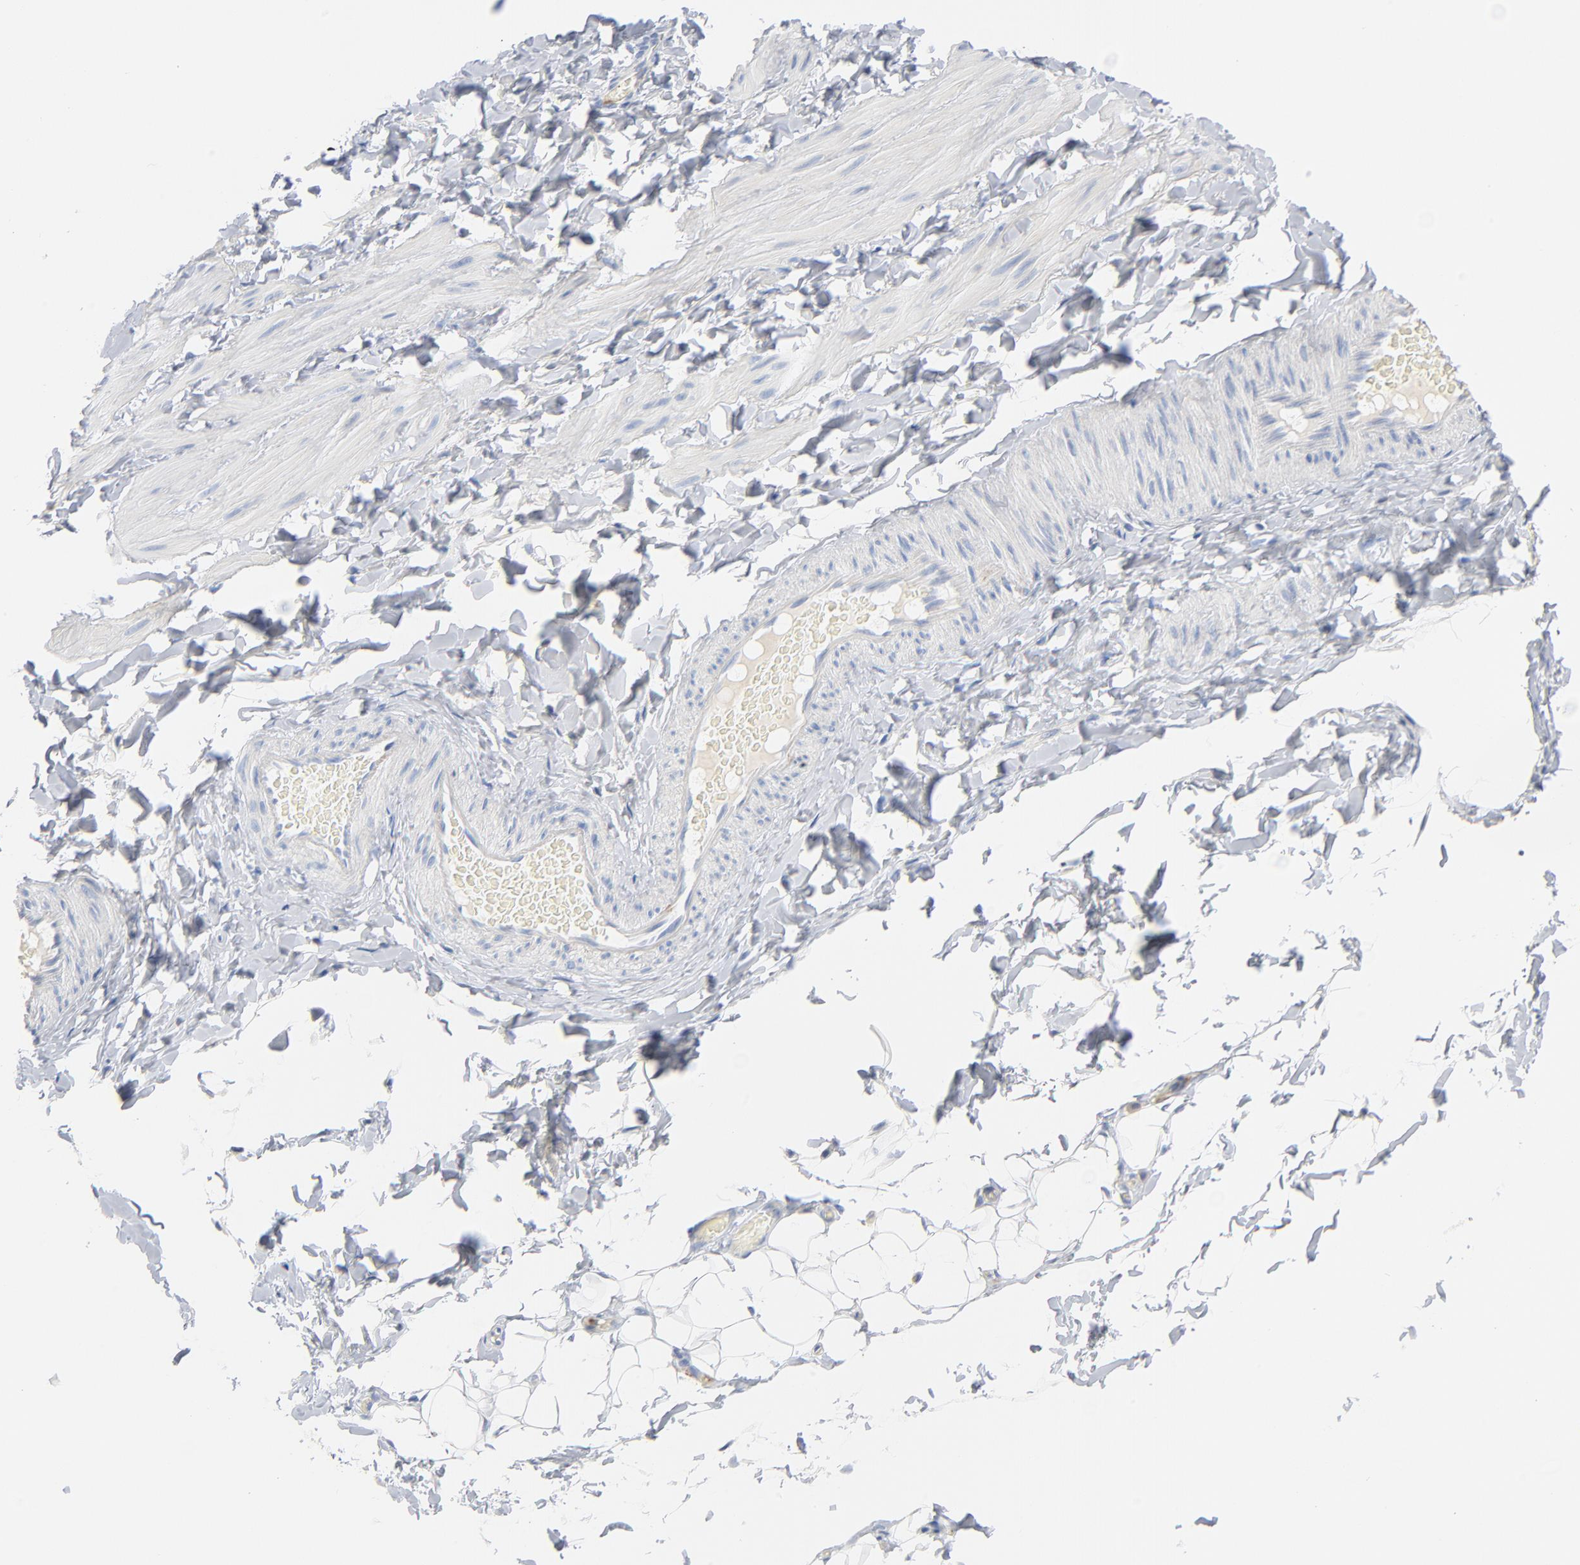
{"staining": {"intensity": "negative", "quantity": "none", "location": "none"}, "tissue": "adipose tissue", "cell_type": "Adipocytes", "image_type": "normal", "snomed": [{"axis": "morphology", "description": "Normal tissue, NOS"}, {"axis": "topography", "description": "Soft tissue"}], "caption": "Image shows no significant protein positivity in adipocytes of normal adipose tissue. Brightfield microscopy of IHC stained with DAB (brown) and hematoxylin (blue), captured at high magnification.", "gene": "GZMB", "patient": {"sex": "male", "age": 26}}